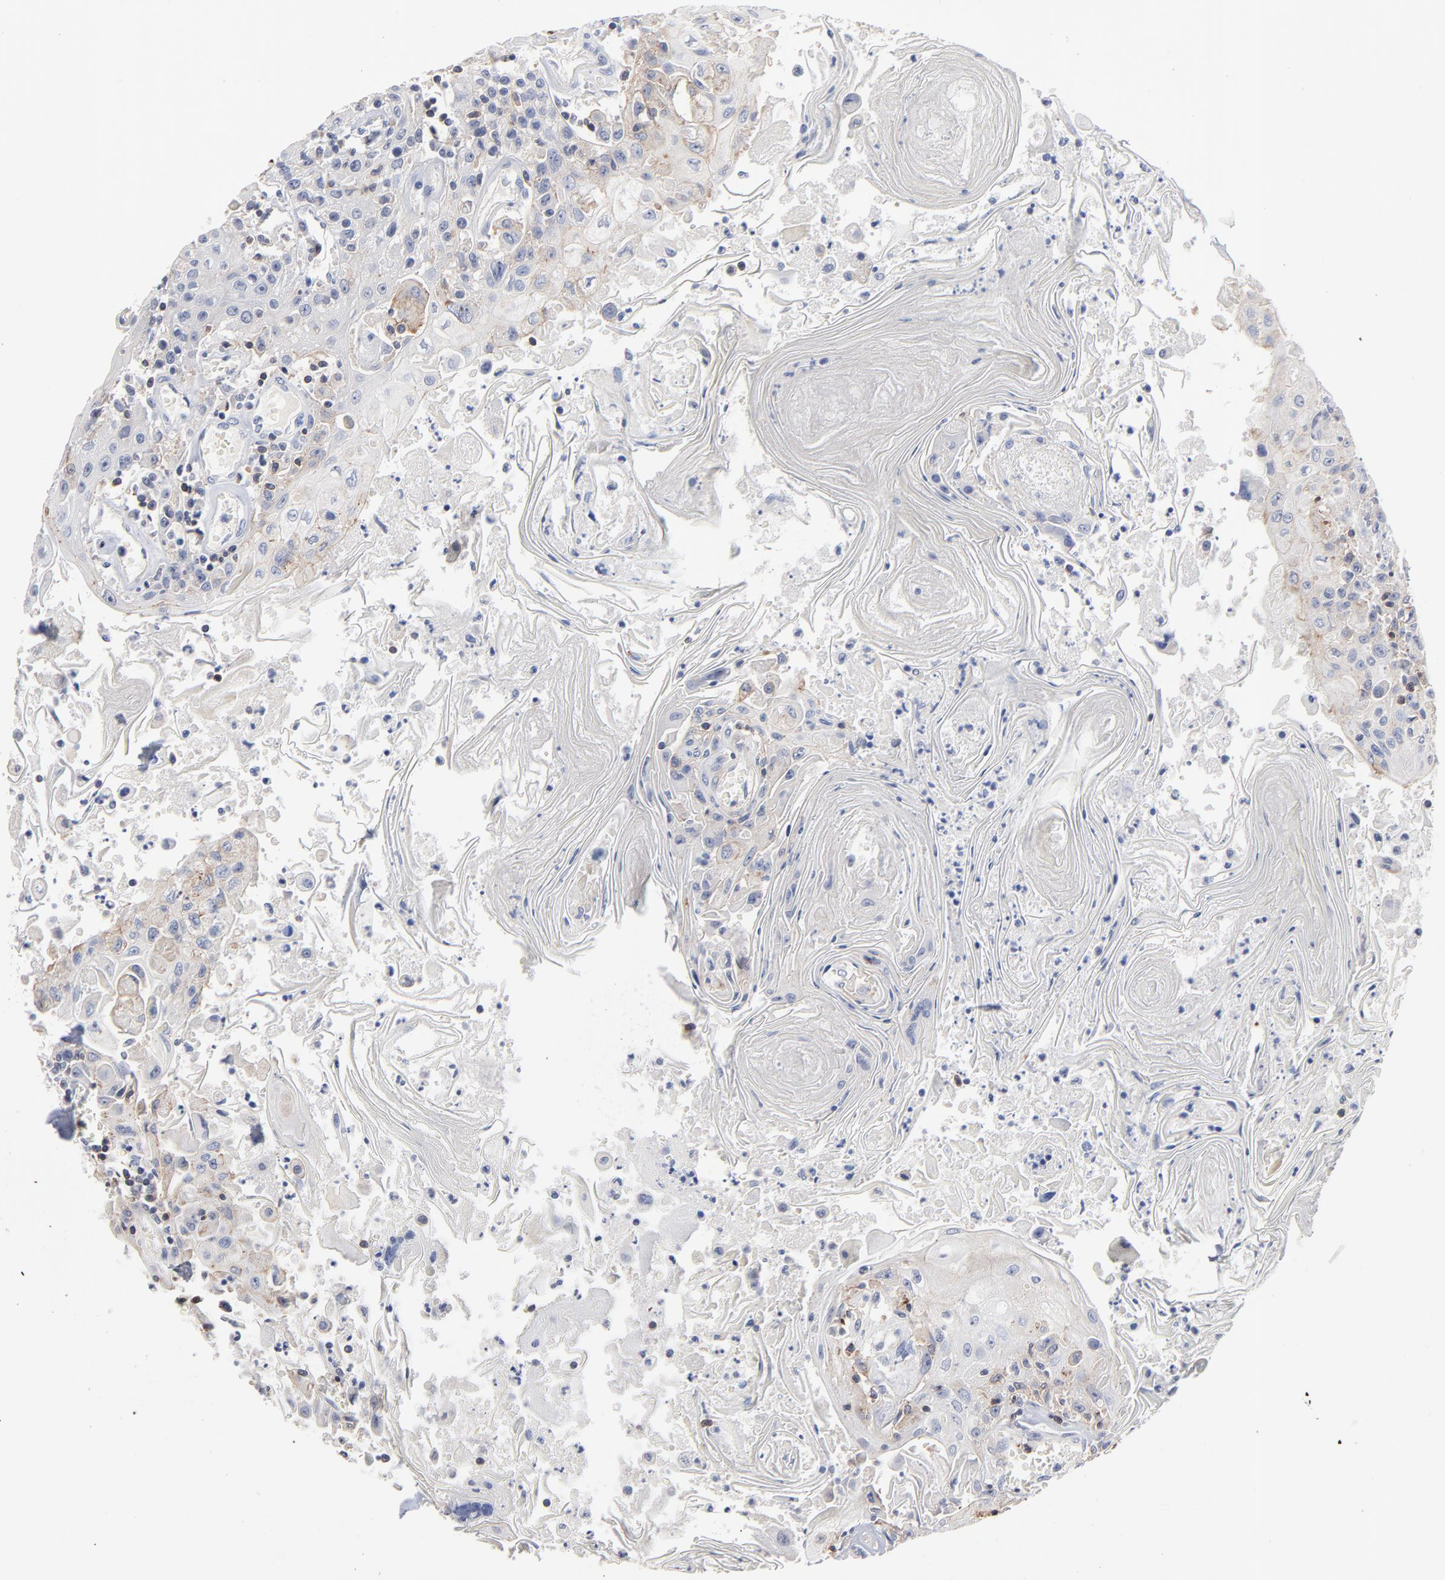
{"staining": {"intensity": "weak", "quantity": "25%-75%", "location": "cytoplasmic/membranous"}, "tissue": "head and neck cancer", "cell_type": "Tumor cells", "image_type": "cancer", "snomed": [{"axis": "morphology", "description": "Squamous cell carcinoma, NOS"}, {"axis": "topography", "description": "Oral tissue"}, {"axis": "topography", "description": "Head-Neck"}], "caption": "The image reveals immunohistochemical staining of head and neck squamous cell carcinoma. There is weak cytoplasmic/membranous staining is appreciated in approximately 25%-75% of tumor cells.", "gene": "PDLIM2", "patient": {"sex": "female", "age": 76}}